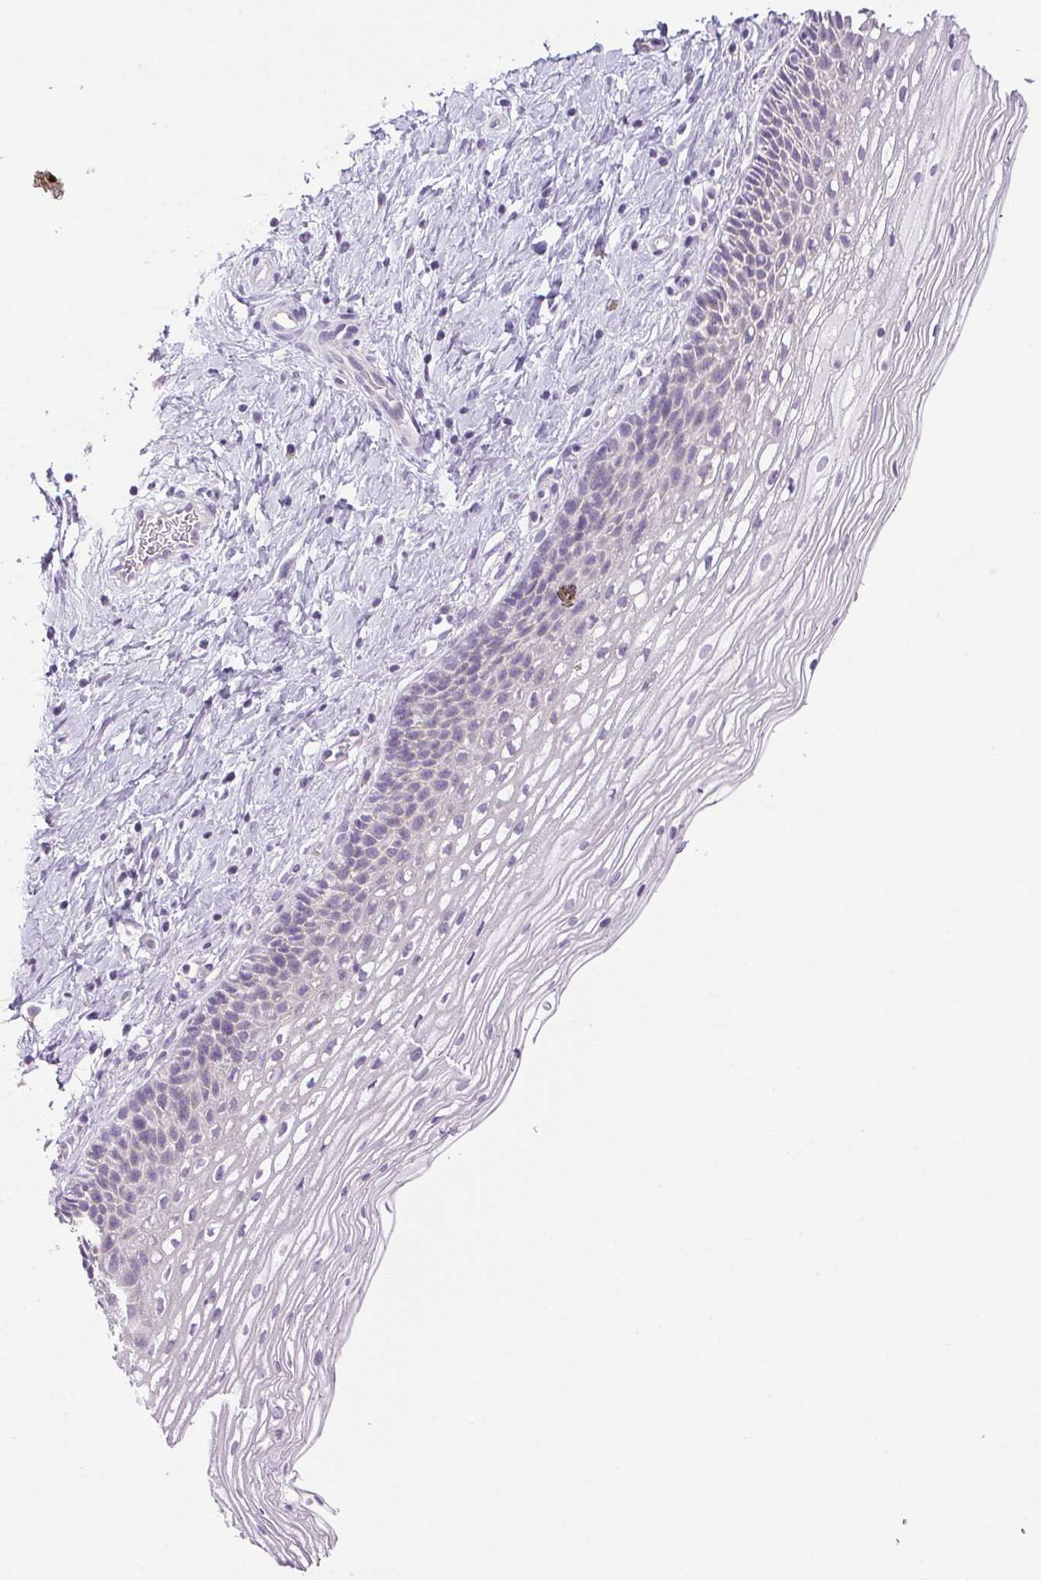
{"staining": {"intensity": "negative", "quantity": "none", "location": "none"}, "tissue": "cervix", "cell_type": "Glandular cells", "image_type": "normal", "snomed": [{"axis": "morphology", "description": "Normal tissue, NOS"}, {"axis": "topography", "description": "Cervix"}], "caption": "DAB immunohistochemical staining of benign human cervix shows no significant expression in glandular cells. (DAB immunohistochemistry (IHC) visualized using brightfield microscopy, high magnification).", "gene": "PAPPA2", "patient": {"sex": "female", "age": 34}}